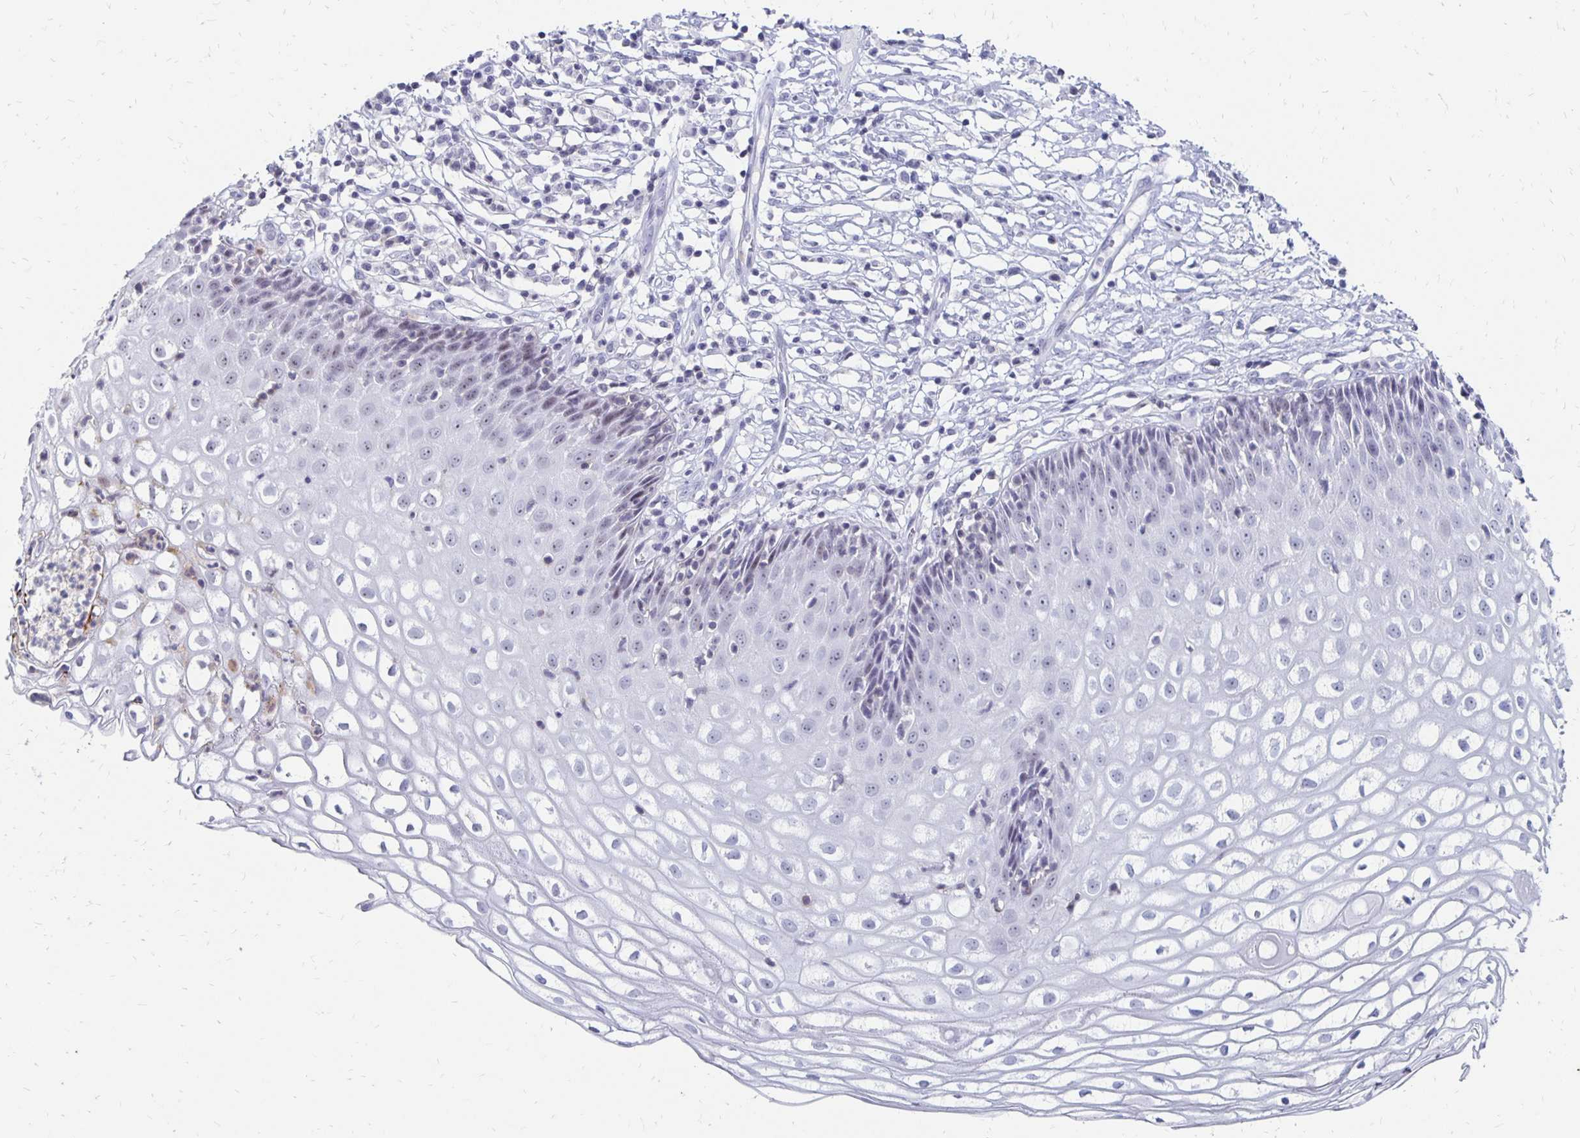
{"staining": {"intensity": "negative", "quantity": "none", "location": "none"}, "tissue": "cervix", "cell_type": "Glandular cells", "image_type": "normal", "snomed": [{"axis": "morphology", "description": "Normal tissue, NOS"}, {"axis": "topography", "description": "Cervix"}], "caption": "This is a micrograph of immunohistochemistry (IHC) staining of unremarkable cervix, which shows no expression in glandular cells.", "gene": "SYT2", "patient": {"sex": "female", "age": 36}}